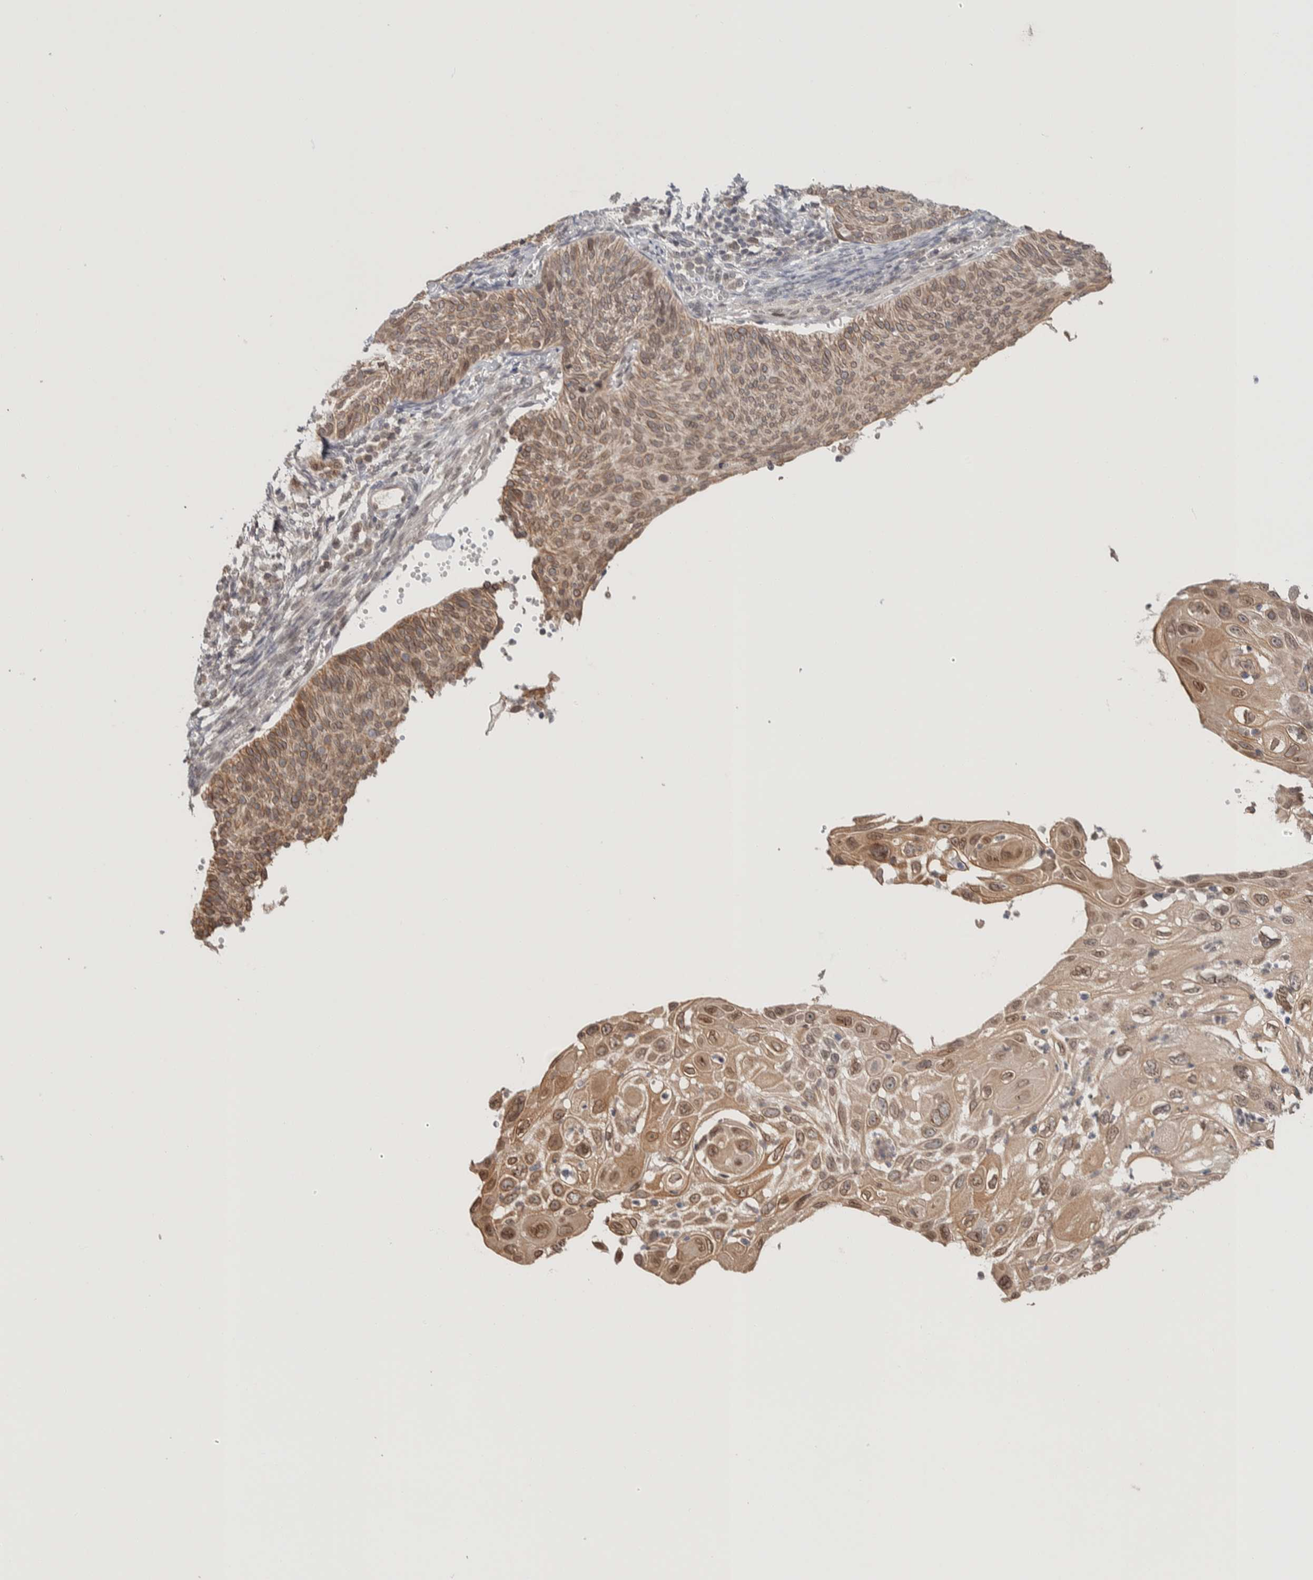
{"staining": {"intensity": "moderate", "quantity": ">75%", "location": "cytoplasmic/membranous,nuclear"}, "tissue": "cervical cancer", "cell_type": "Tumor cells", "image_type": "cancer", "snomed": [{"axis": "morphology", "description": "Squamous cell carcinoma, NOS"}, {"axis": "topography", "description": "Cervix"}], "caption": "Immunohistochemistry photomicrograph of cervical cancer stained for a protein (brown), which exhibits medium levels of moderate cytoplasmic/membranous and nuclear positivity in about >75% of tumor cells.", "gene": "CRAT", "patient": {"sex": "female", "age": 70}}